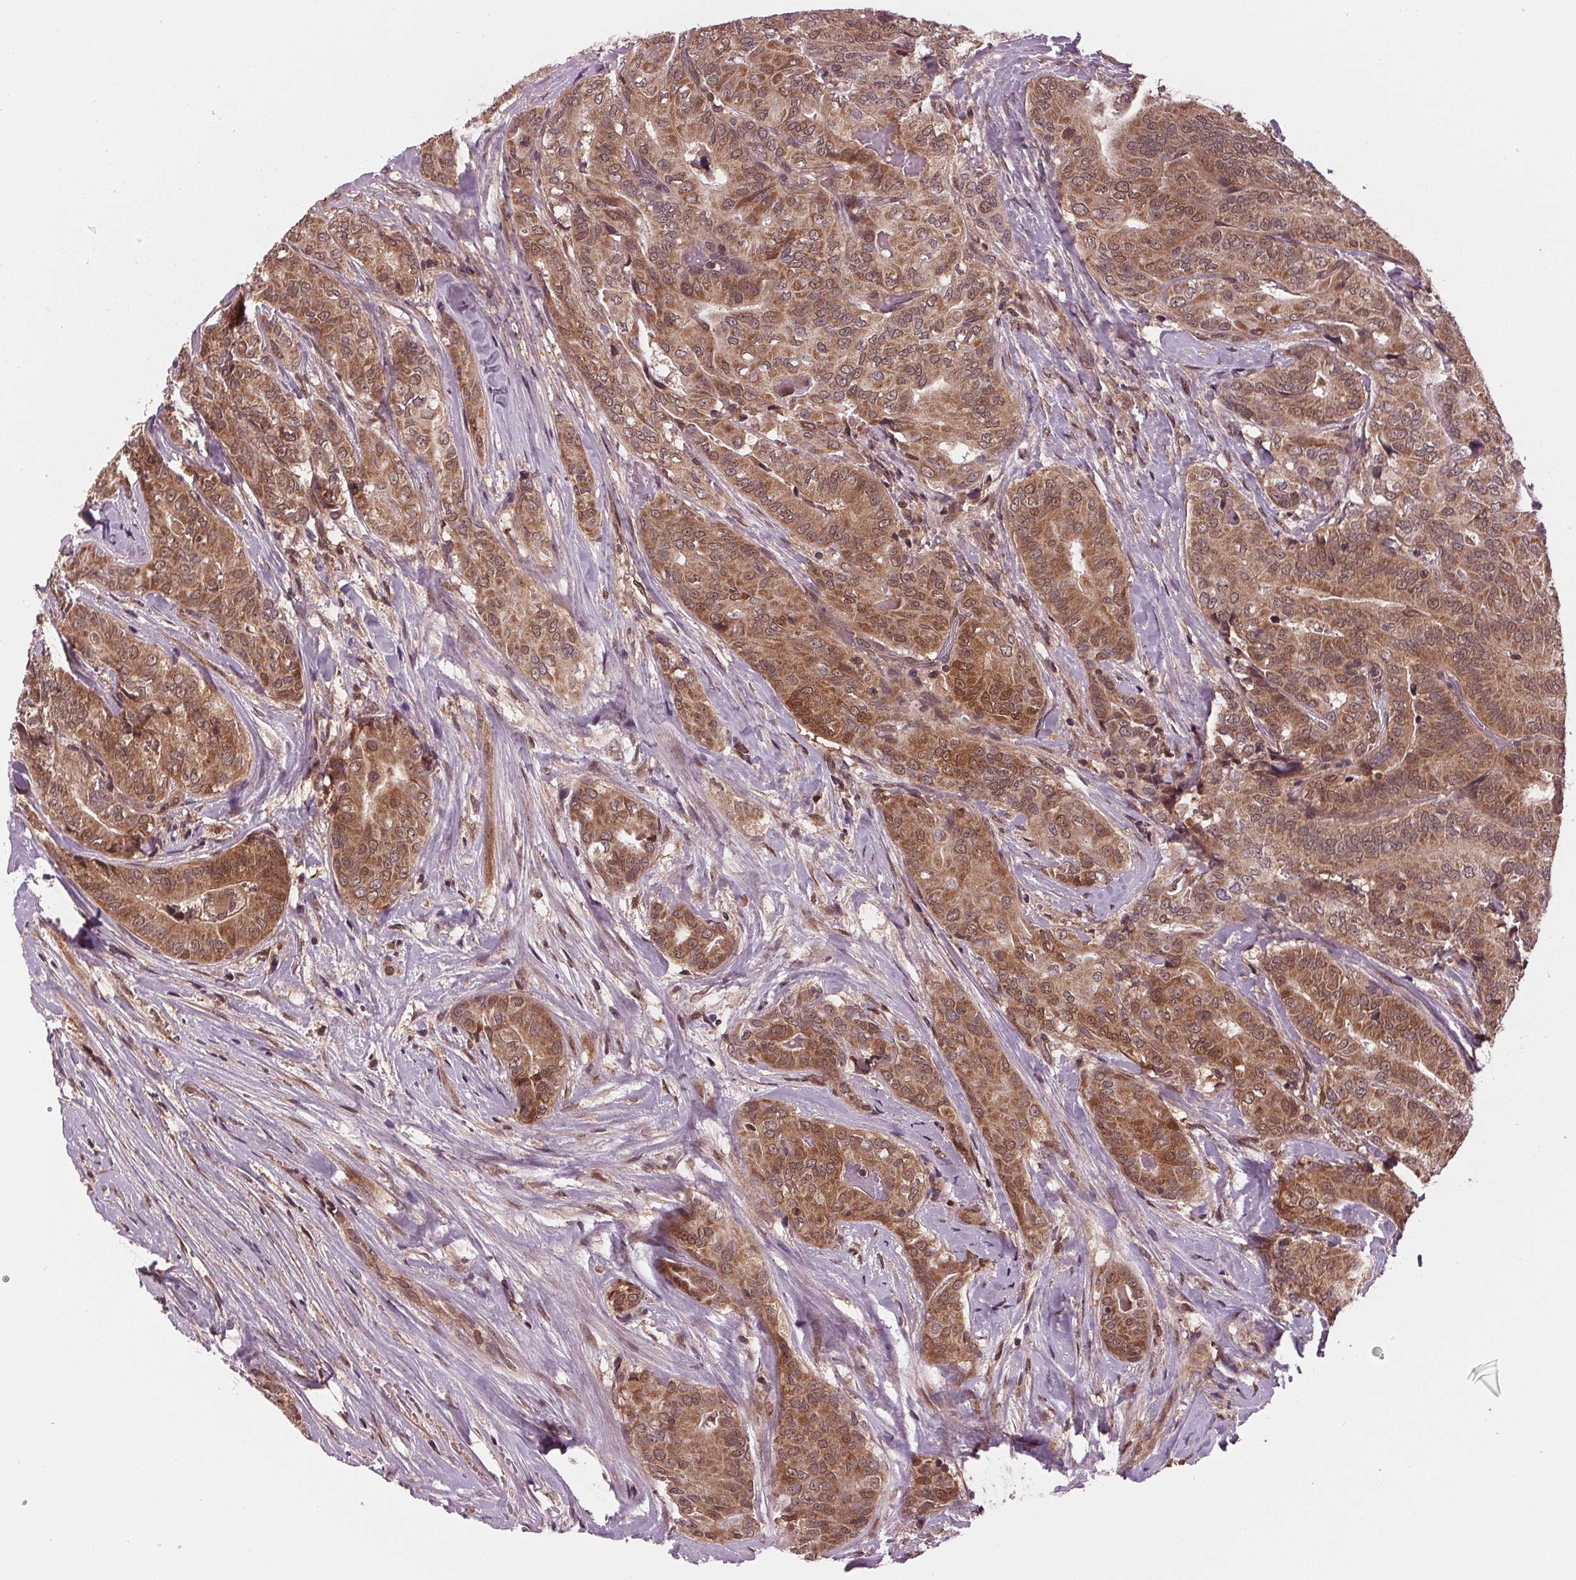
{"staining": {"intensity": "strong", "quantity": ">75%", "location": "cytoplasmic/membranous"}, "tissue": "thyroid cancer", "cell_type": "Tumor cells", "image_type": "cancer", "snomed": [{"axis": "morphology", "description": "Papillary adenocarcinoma, NOS"}, {"axis": "topography", "description": "Thyroid gland"}], "caption": "Tumor cells demonstrate high levels of strong cytoplasmic/membranous expression in approximately >75% of cells in human thyroid papillary adenocarcinoma.", "gene": "STAT3", "patient": {"sex": "male", "age": 61}}